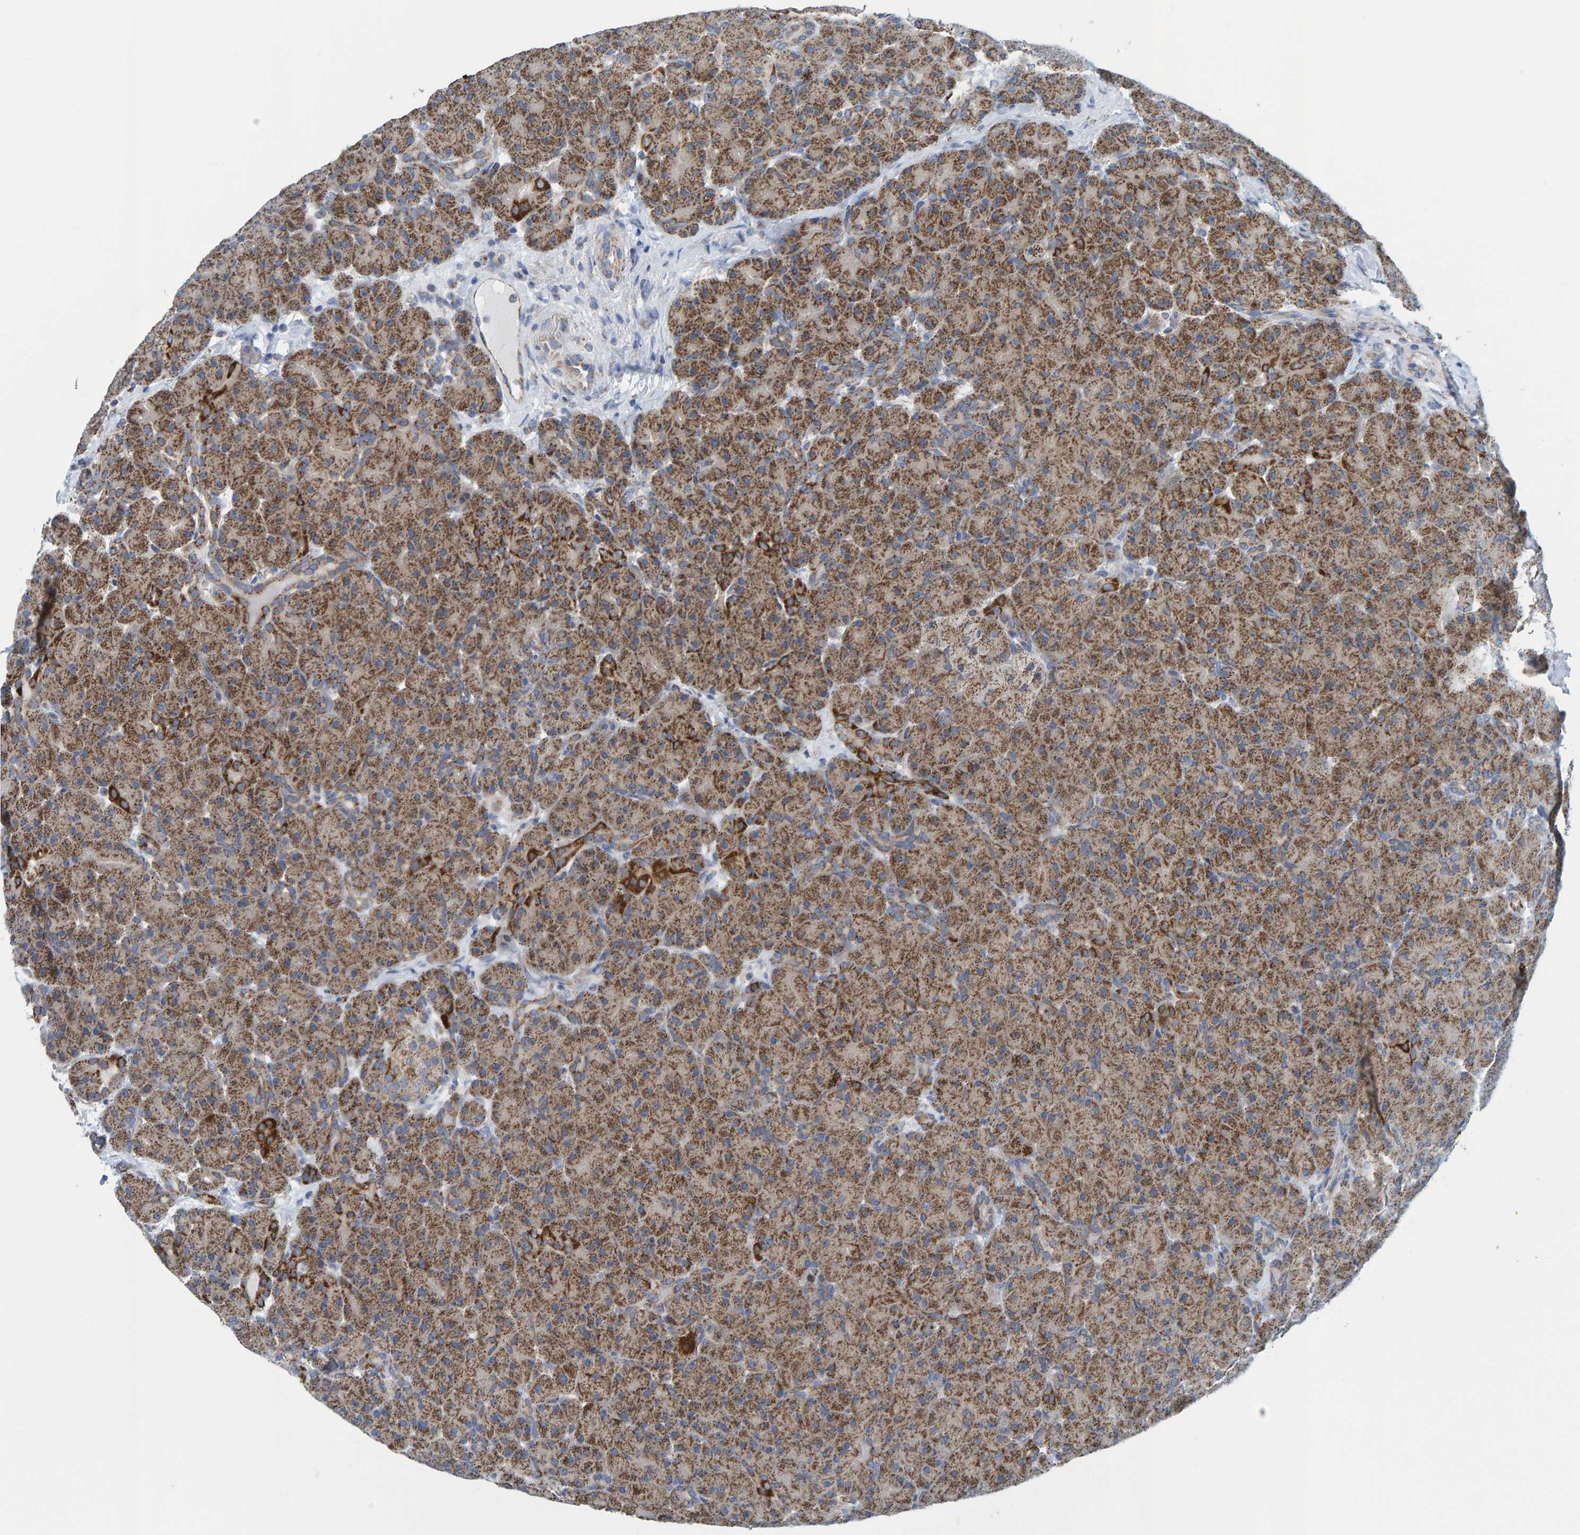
{"staining": {"intensity": "strong", "quantity": ">75%", "location": "cytoplasmic/membranous"}, "tissue": "pancreas", "cell_type": "Exocrine glandular cells", "image_type": "normal", "snomed": [{"axis": "morphology", "description": "Normal tissue, NOS"}, {"axis": "topography", "description": "Pancreas"}], "caption": "Pancreas stained with immunohistochemistry exhibits strong cytoplasmic/membranous staining in approximately >75% of exocrine glandular cells. Nuclei are stained in blue.", "gene": "MRPS7", "patient": {"sex": "male", "age": 66}}